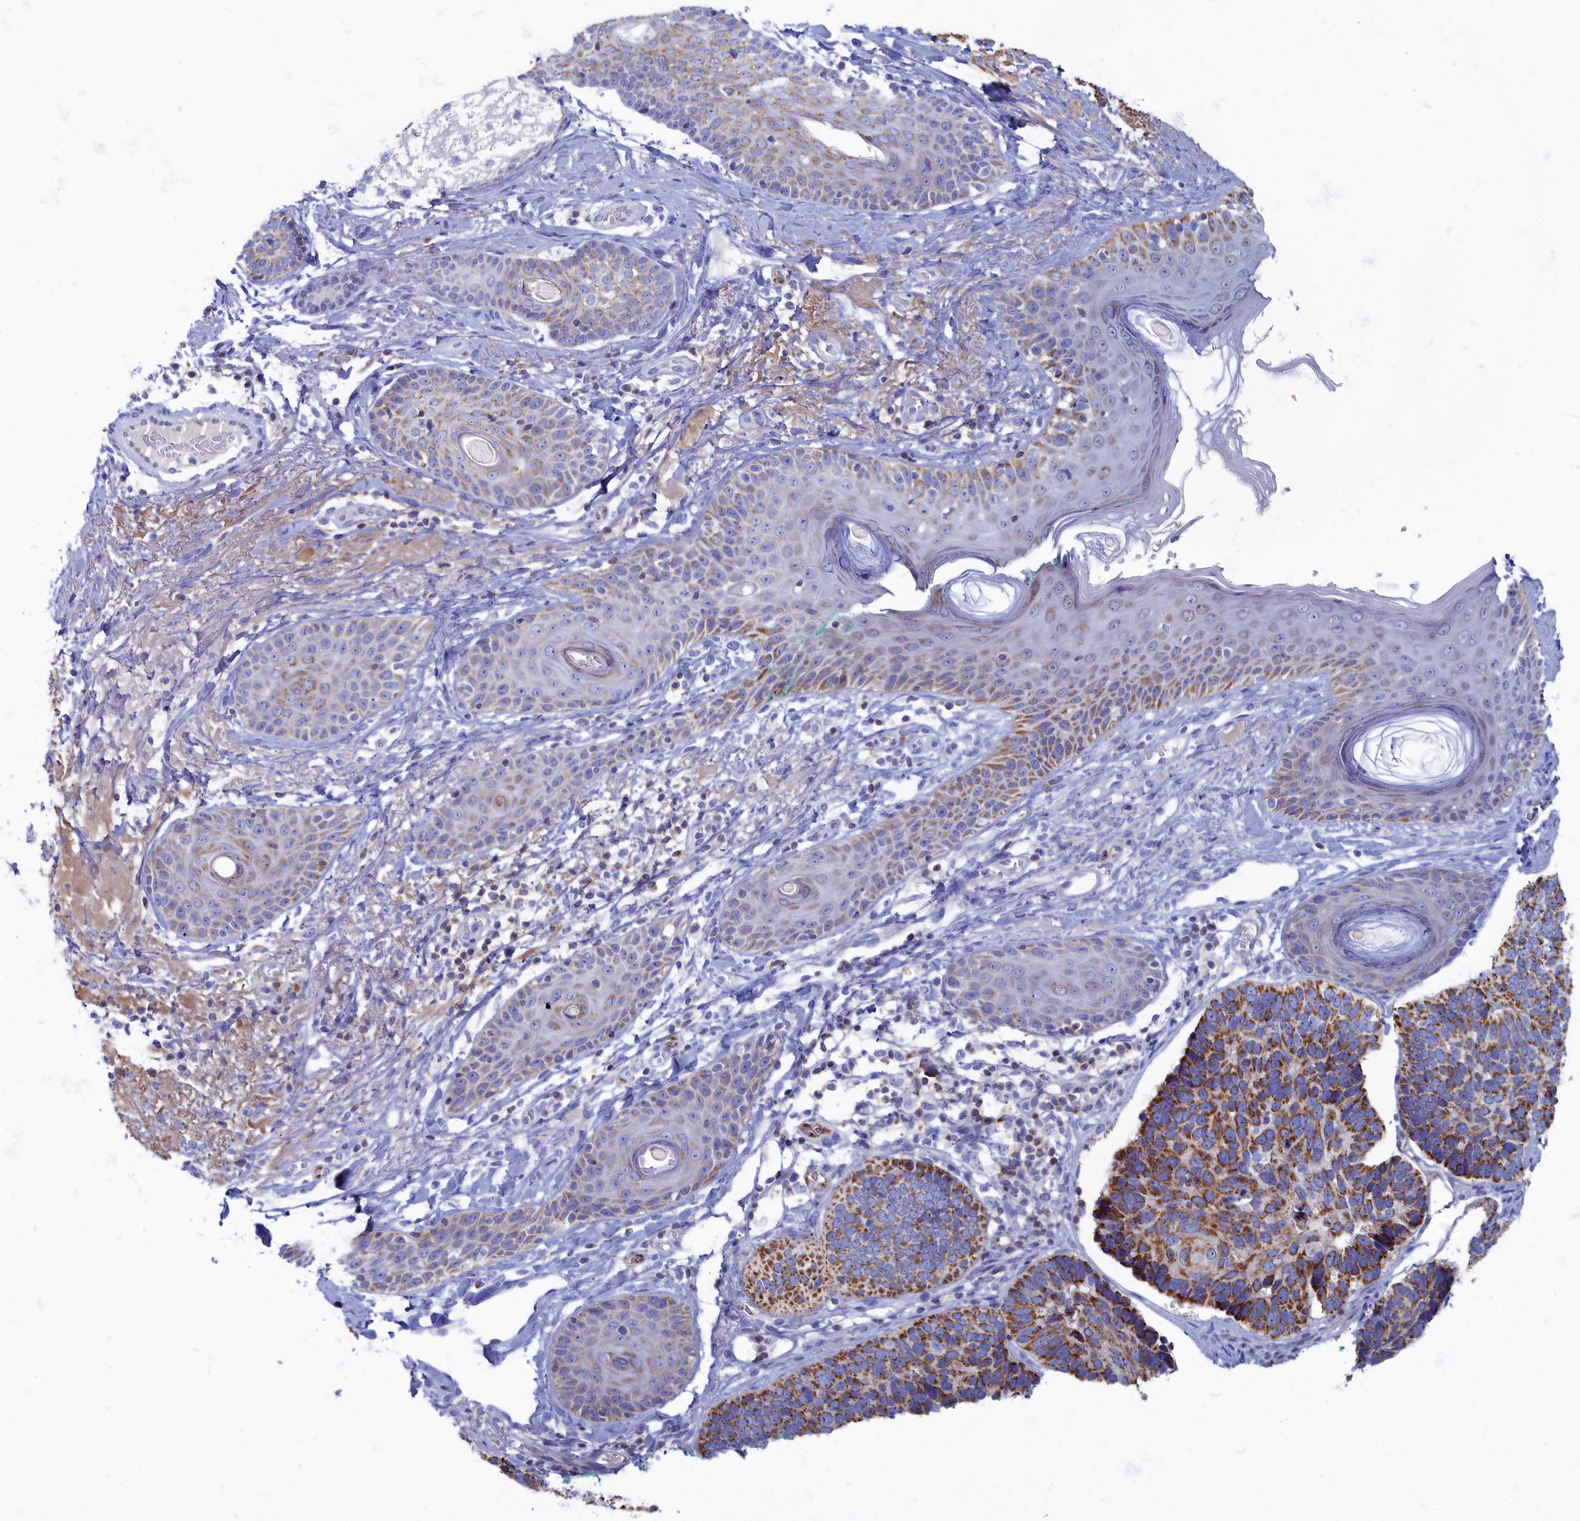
{"staining": {"intensity": "moderate", "quantity": ">75%", "location": "cytoplasmic/membranous"}, "tissue": "skin cancer", "cell_type": "Tumor cells", "image_type": "cancer", "snomed": [{"axis": "morphology", "description": "Basal cell carcinoma"}, {"axis": "topography", "description": "Skin"}], "caption": "Protein positivity by immunohistochemistry reveals moderate cytoplasmic/membranous positivity in about >75% of tumor cells in skin basal cell carcinoma.", "gene": "OCIAD2", "patient": {"sex": "male", "age": 62}}